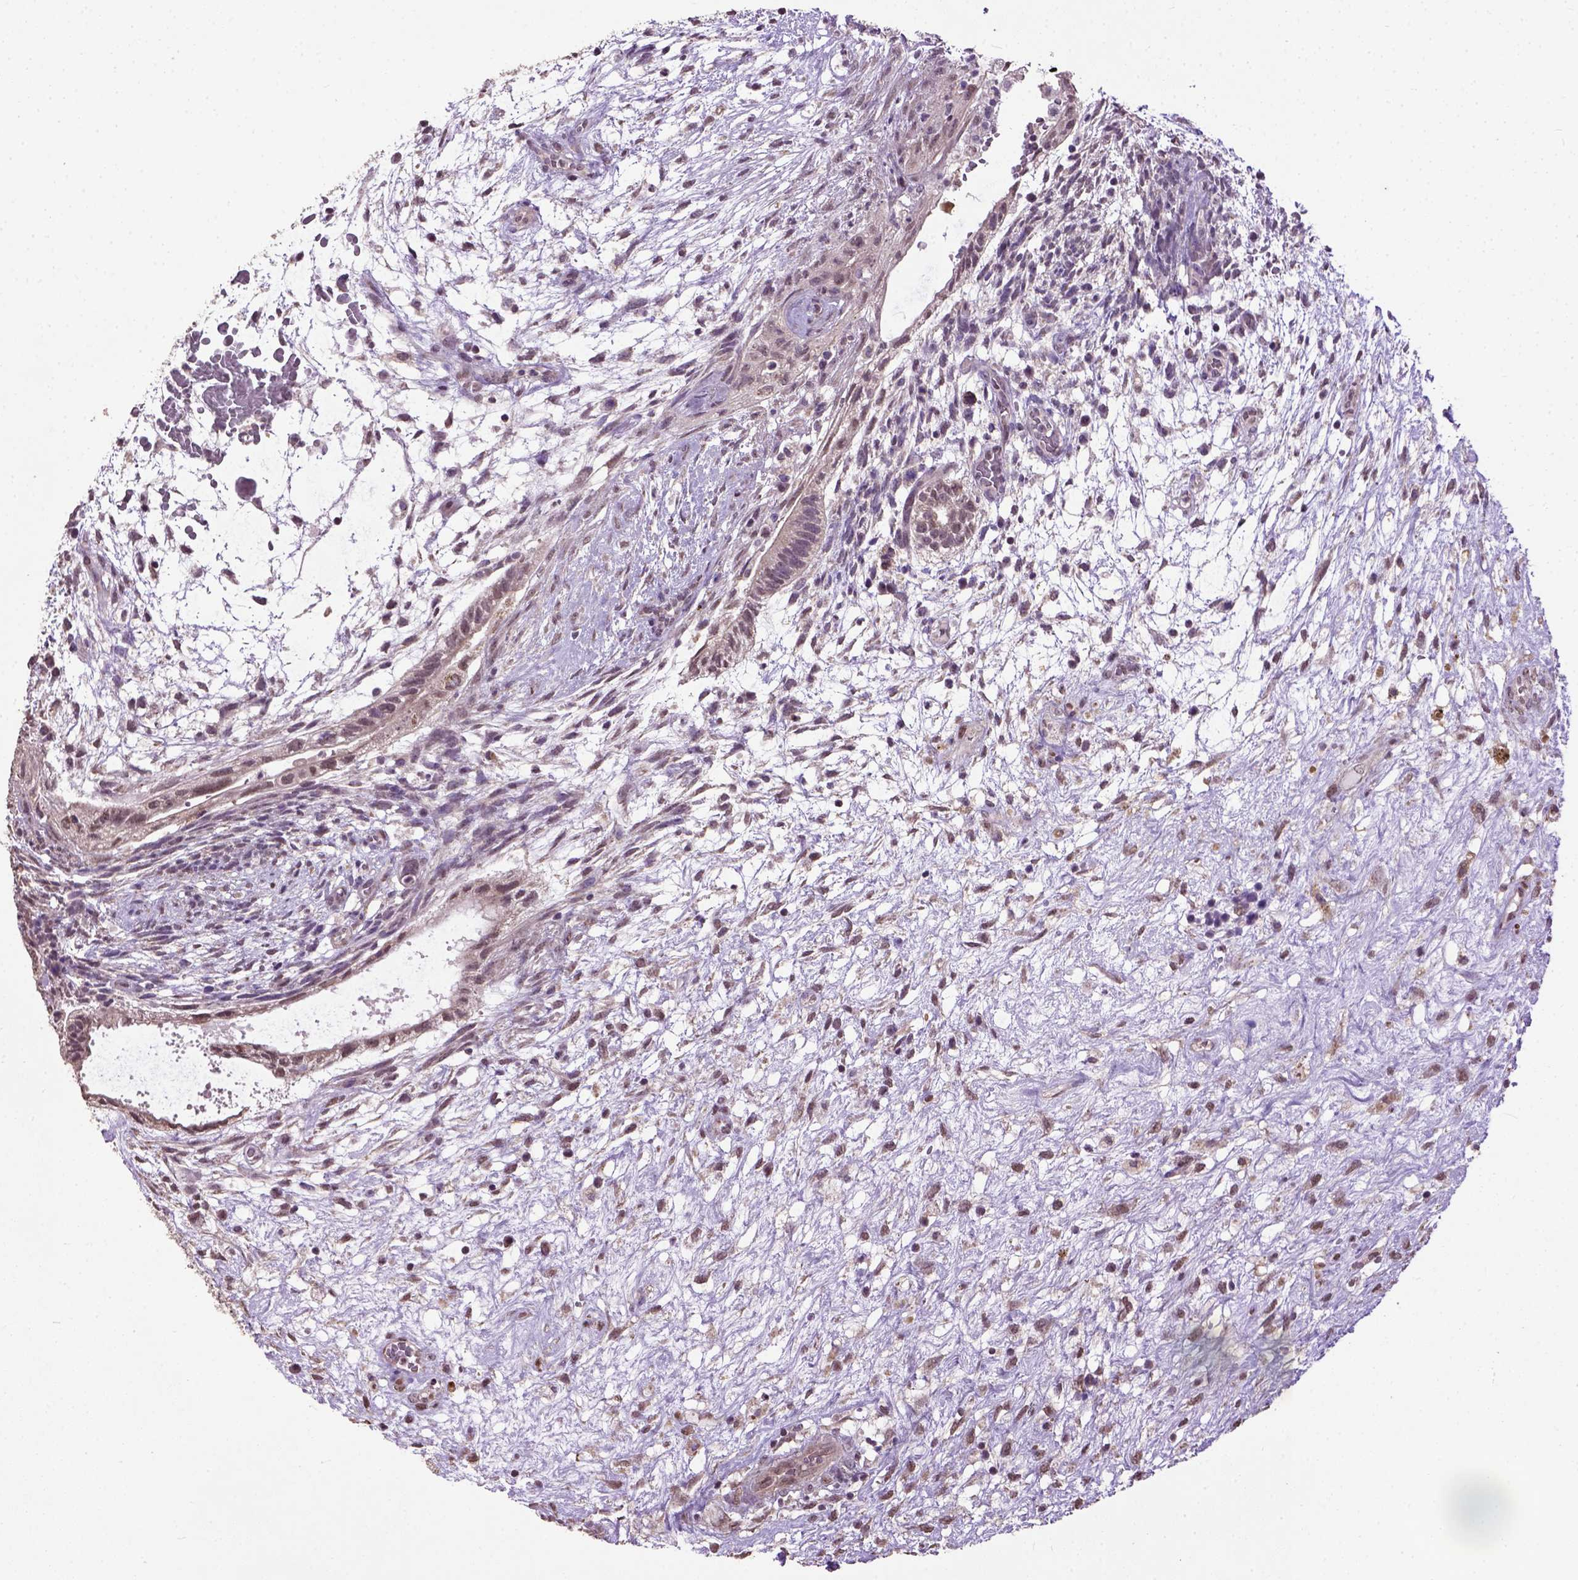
{"staining": {"intensity": "moderate", "quantity": "25%-75%", "location": "nuclear"}, "tissue": "testis cancer", "cell_type": "Tumor cells", "image_type": "cancer", "snomed": [{"axis": "morphology", "description": "Normal tissue, NOS"}, {"axis": "morphology", "description": "Carcinoma, Embryonal, NOS"}, {"axis": "topography", "description": "Testis"}], "caption": "This is an image of IHC staining of embryonal carcinoma (testis), which shows moderate expression in the nuclear of tumor cells.", "gene": "UBA3", "patient": {"sex": "male", "age": 32}}